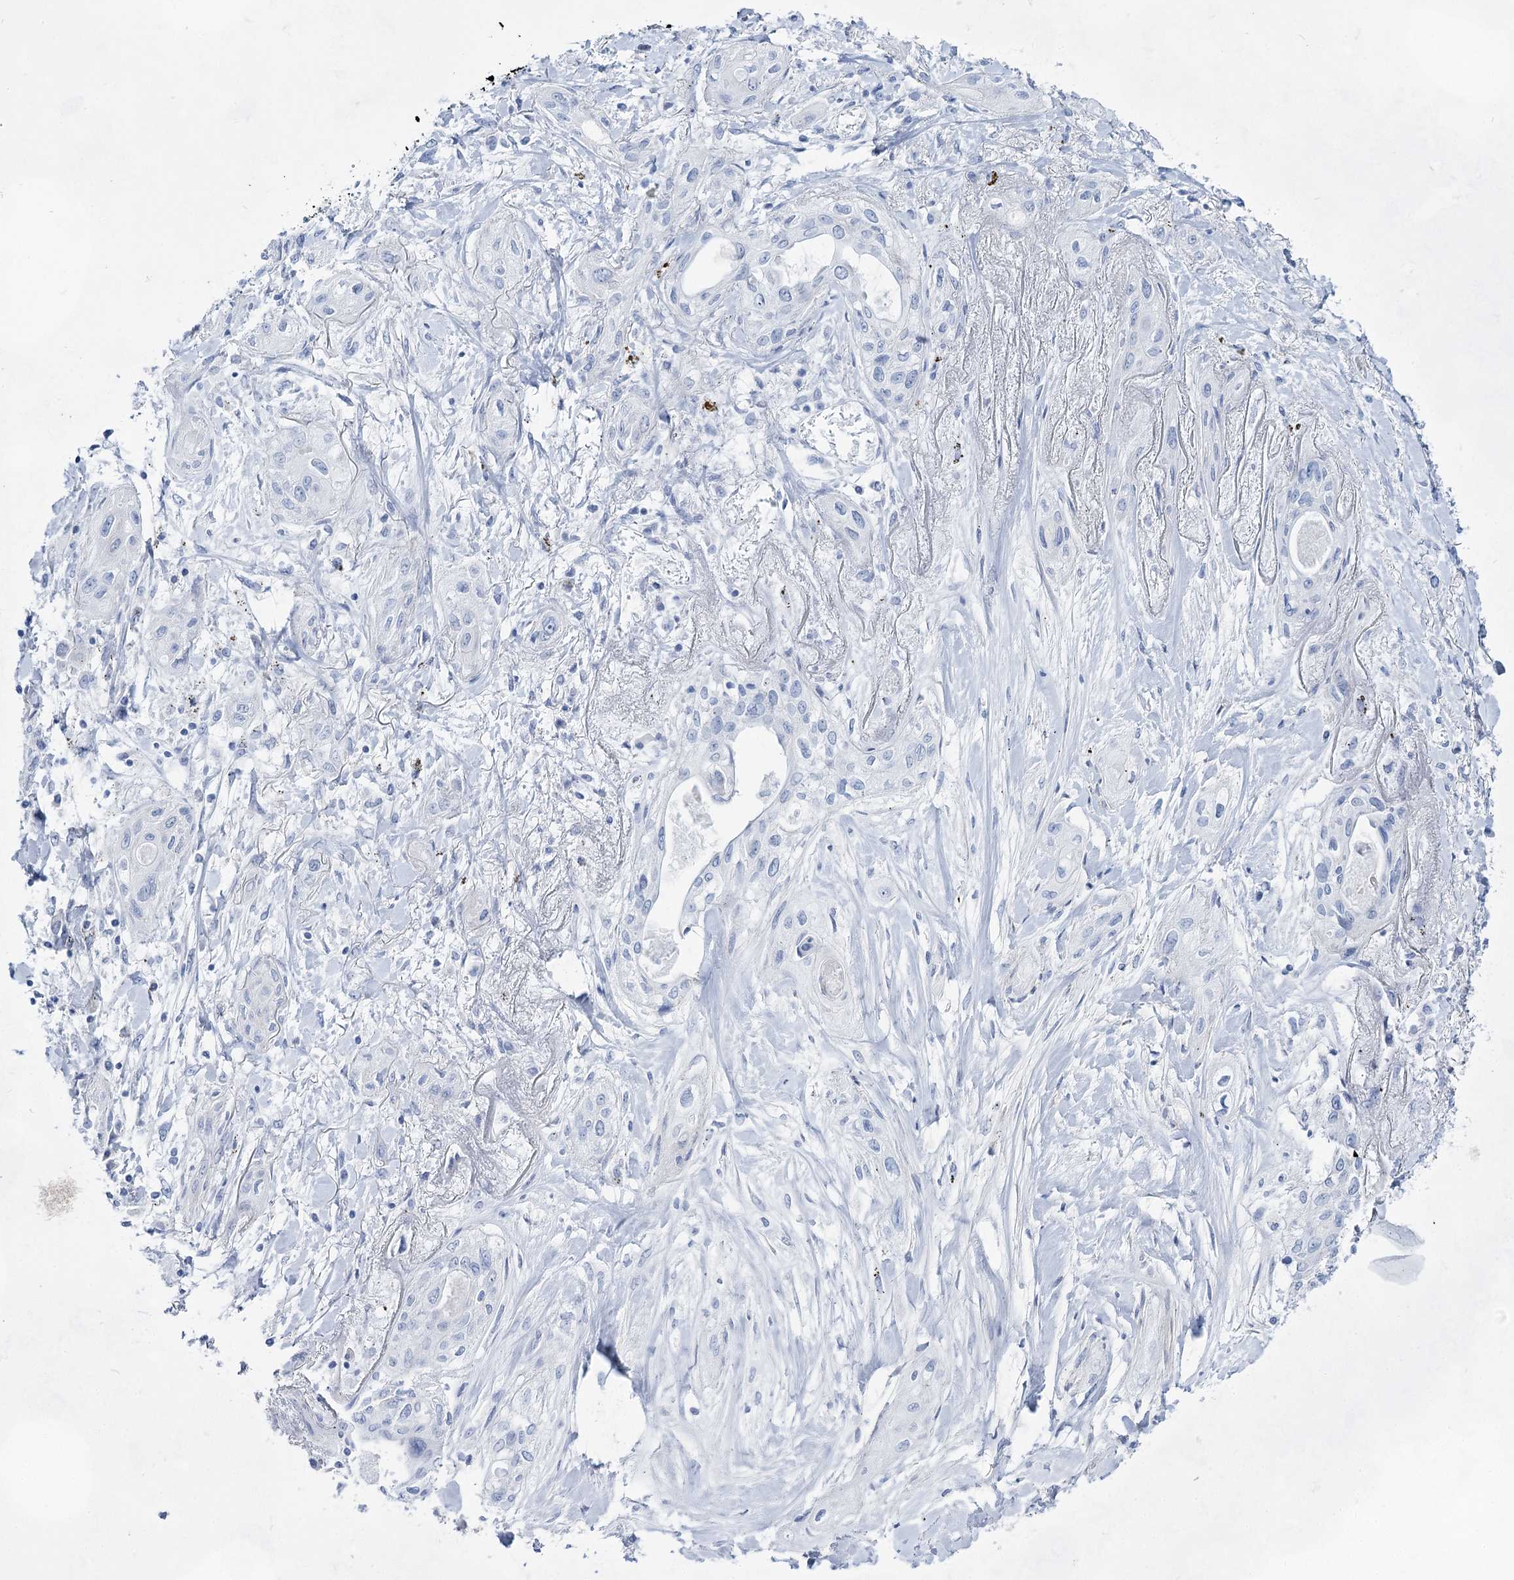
{"staining": {"intensity": "negative", "quantity": "none", "location": "none"}, "tissue": "lung cancer", "cell_type": "Tumor cells", "image_type": "cancer", "snomed": [{"axis": "morphology", "description": "Squamous cell carcinoma, NOS"}, {"axis": "topography", "description": "Lung"}], "caption": "Image shows no protein staining in tumor cells of lung cancer (squamous cell carcinoma) tissue.", "gene": "ACRV1", "patient": {"sex": "female", "age": 47}}